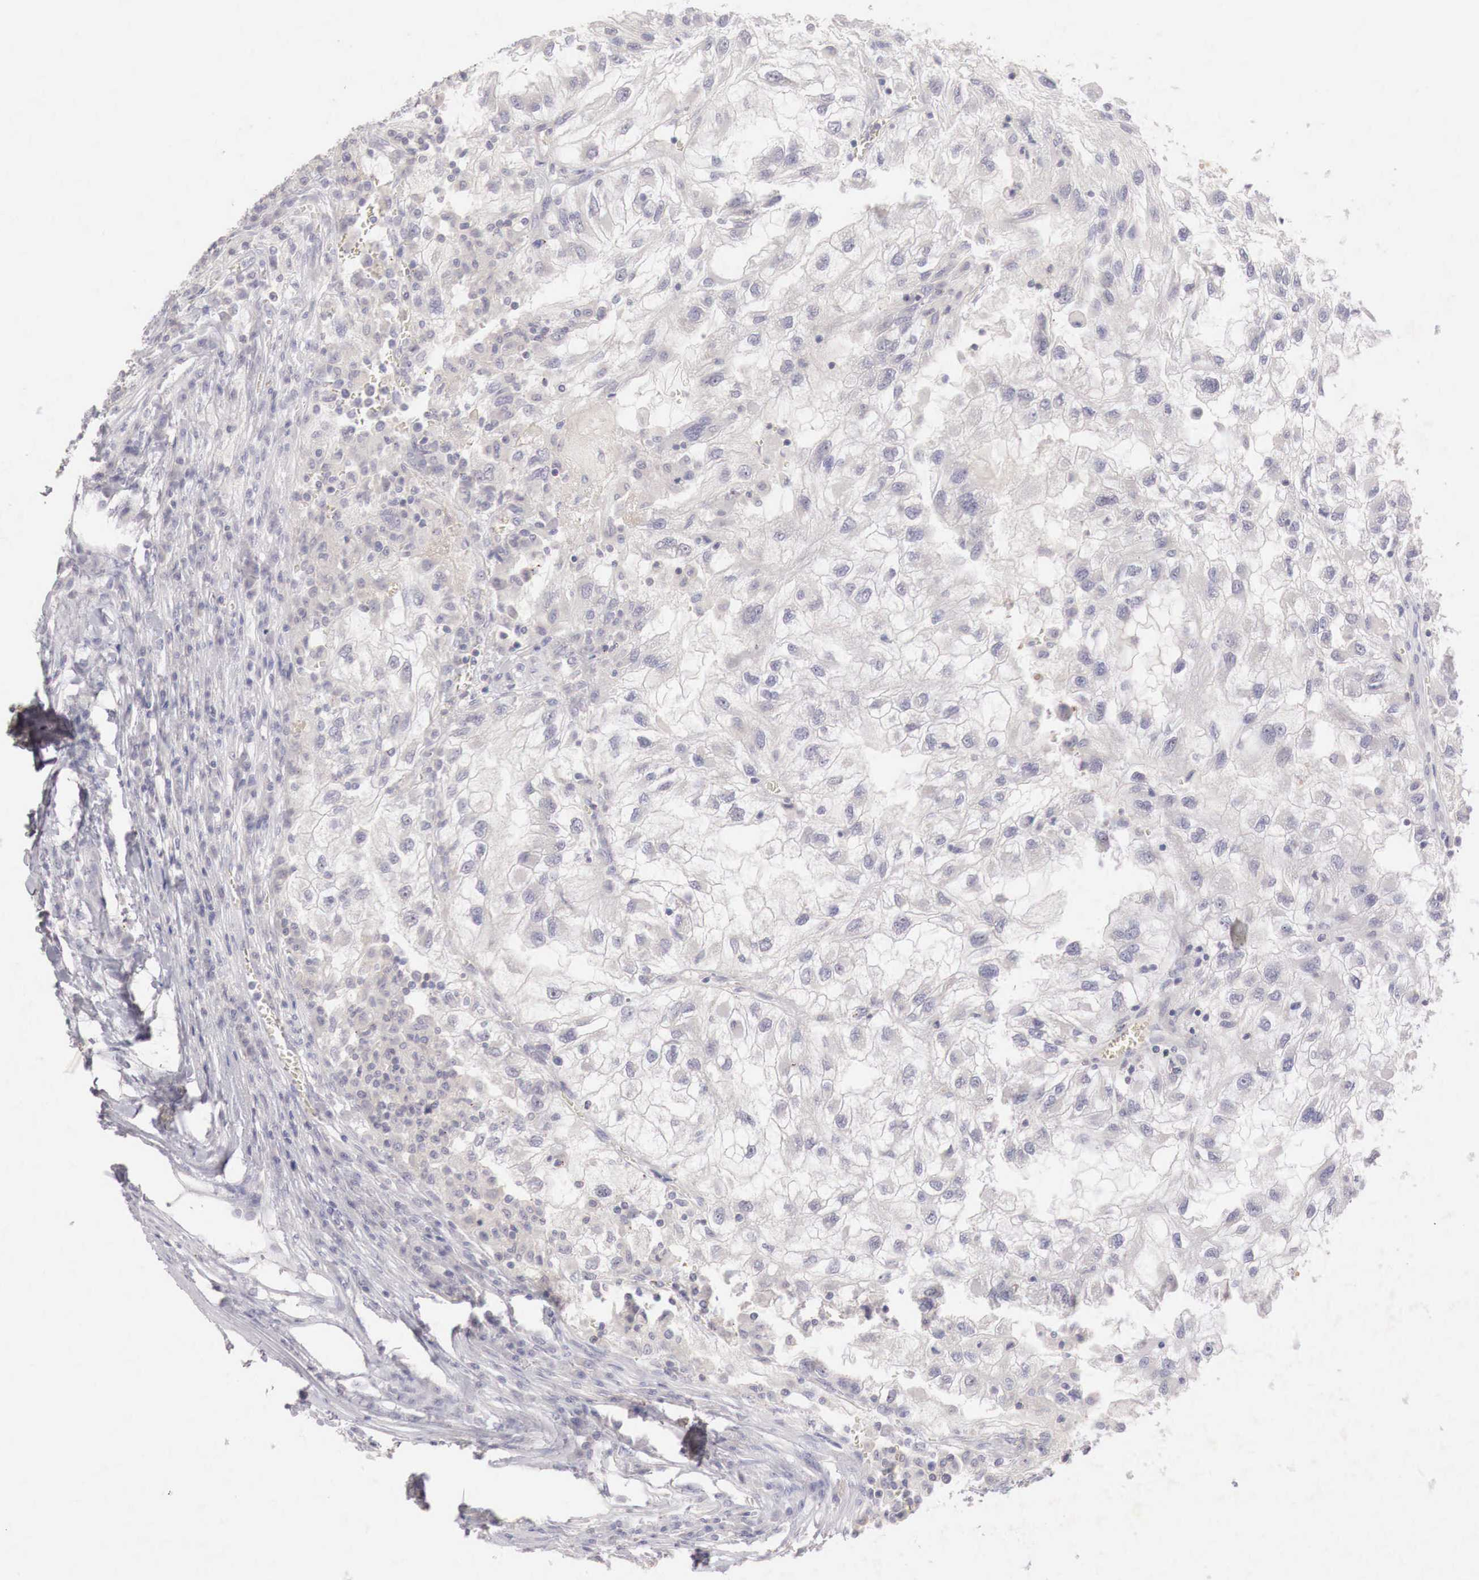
{"staining": {"intensity": "negative", "quantity": "none", "location": "none"}, "tissue": "renal cancer", "cell_type": "Tumor cells", "image_type": "cancer", "snomed": [{"axis": "morphology", "description": "Normal tissue, NOS"}, {"axis": "morphology", "description": "Adenocarcinoma, NOS"}, {"axis": "topography", "description": "Kidney"}], "caption": "Immunohistochemistry histopathology image of human renal cancer stained for a protein (brown), which displays no positivity in tumor cells.", "gene": "GATA1", "patient": {"sex": "male", "age": 71}}